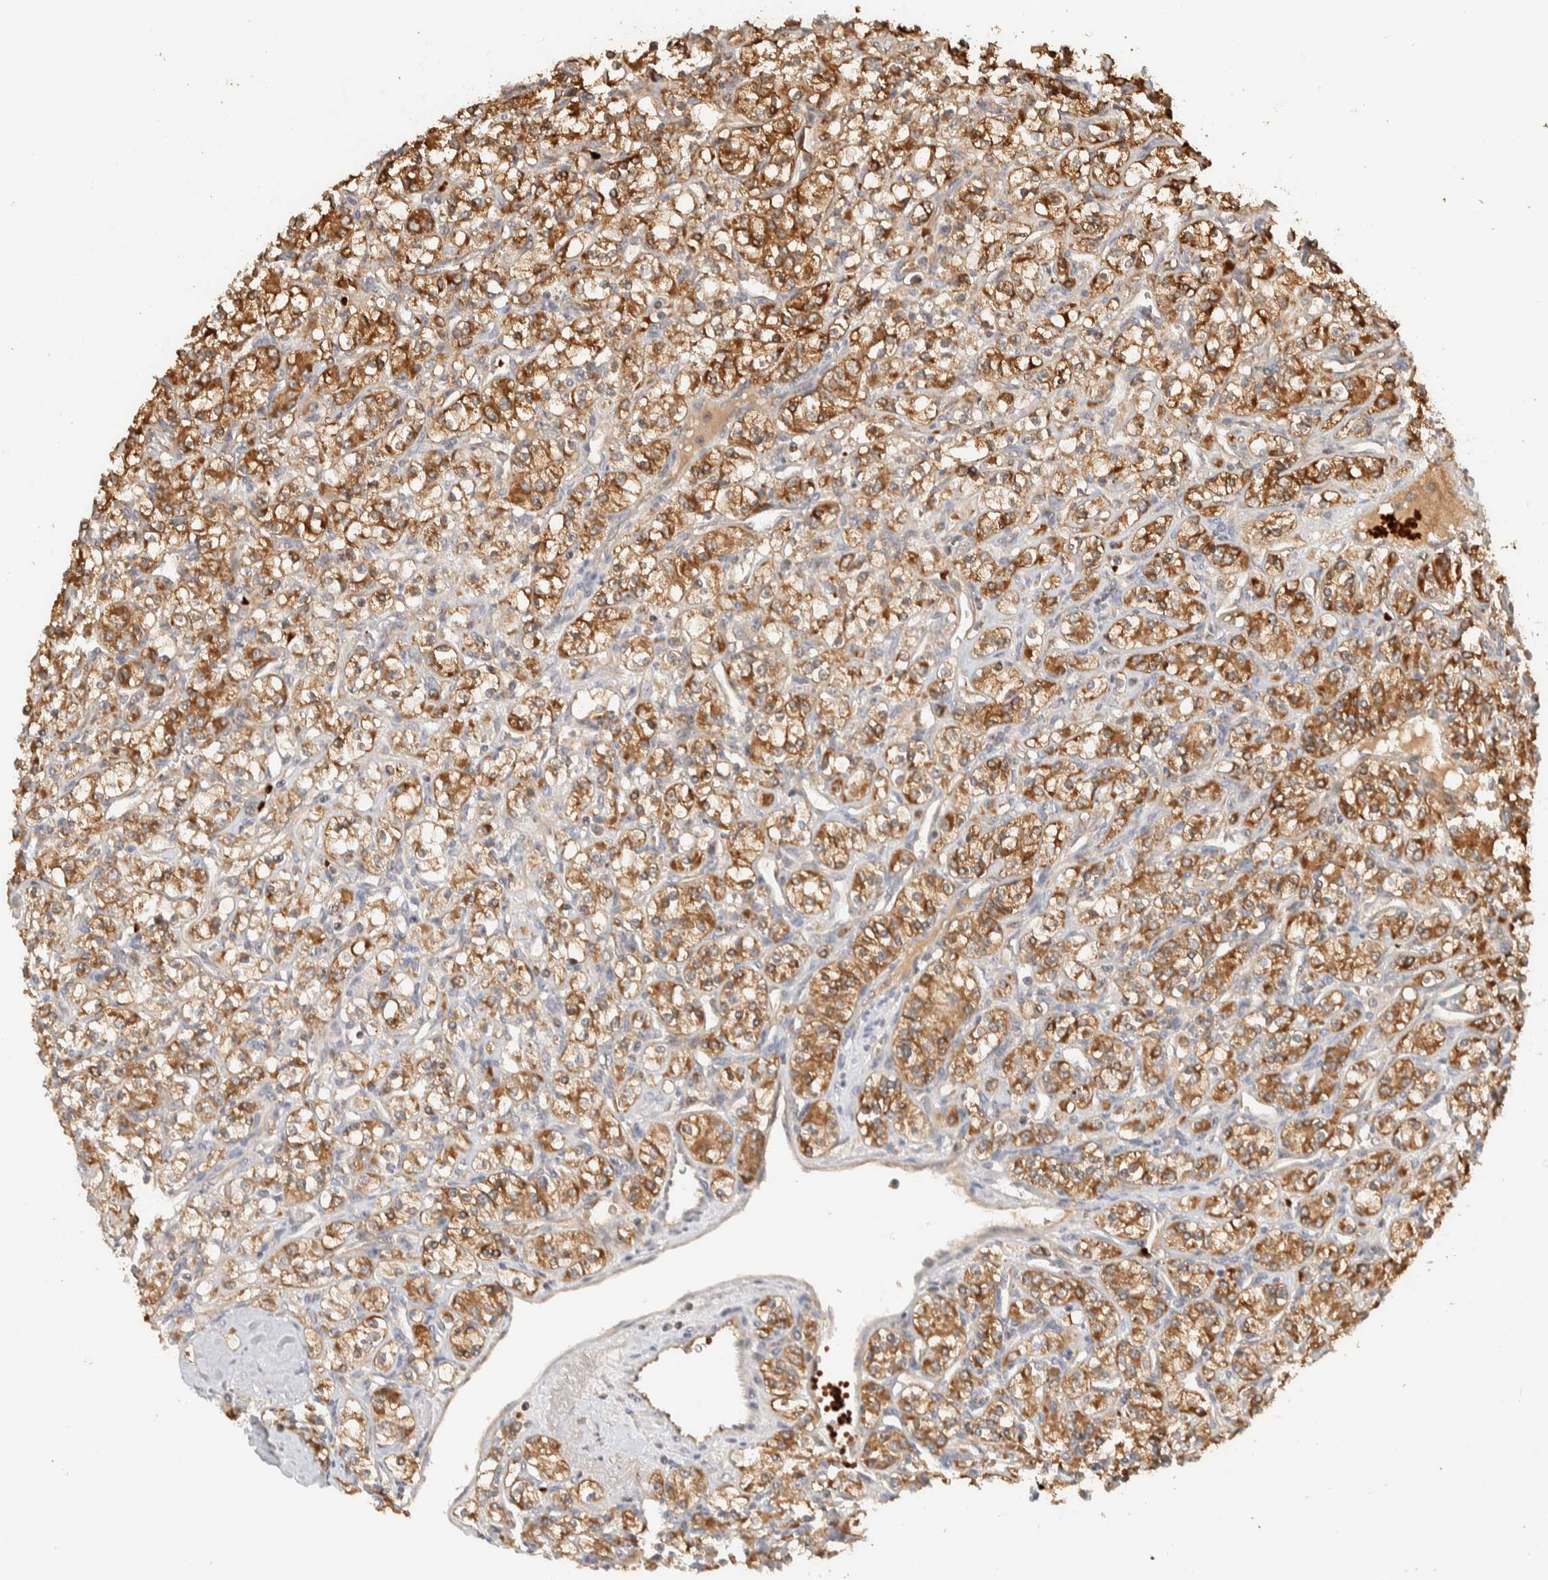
{"staining": {"intensity": "moderate", "quantity": ">75%", "location": "cytoplasmic/membranous"}, "tissue": "renal cancer", "cell_type": "Tumor cells", "image_type": "cancer", "snomed": [{"axis": "morphology", "description": "Adenocarcinoma, NOS"}, {"axis": "topography", "description": "Kidney"}], "caption": "Adenocarcinoma (renal) was stained to show a protein in brown. There is medium levels of moderate cytoplasmic/membranous expression in approximately >75% of tumor cells.", "gene": "TTI2", "patient": {"sex": "male", "age": 77}}